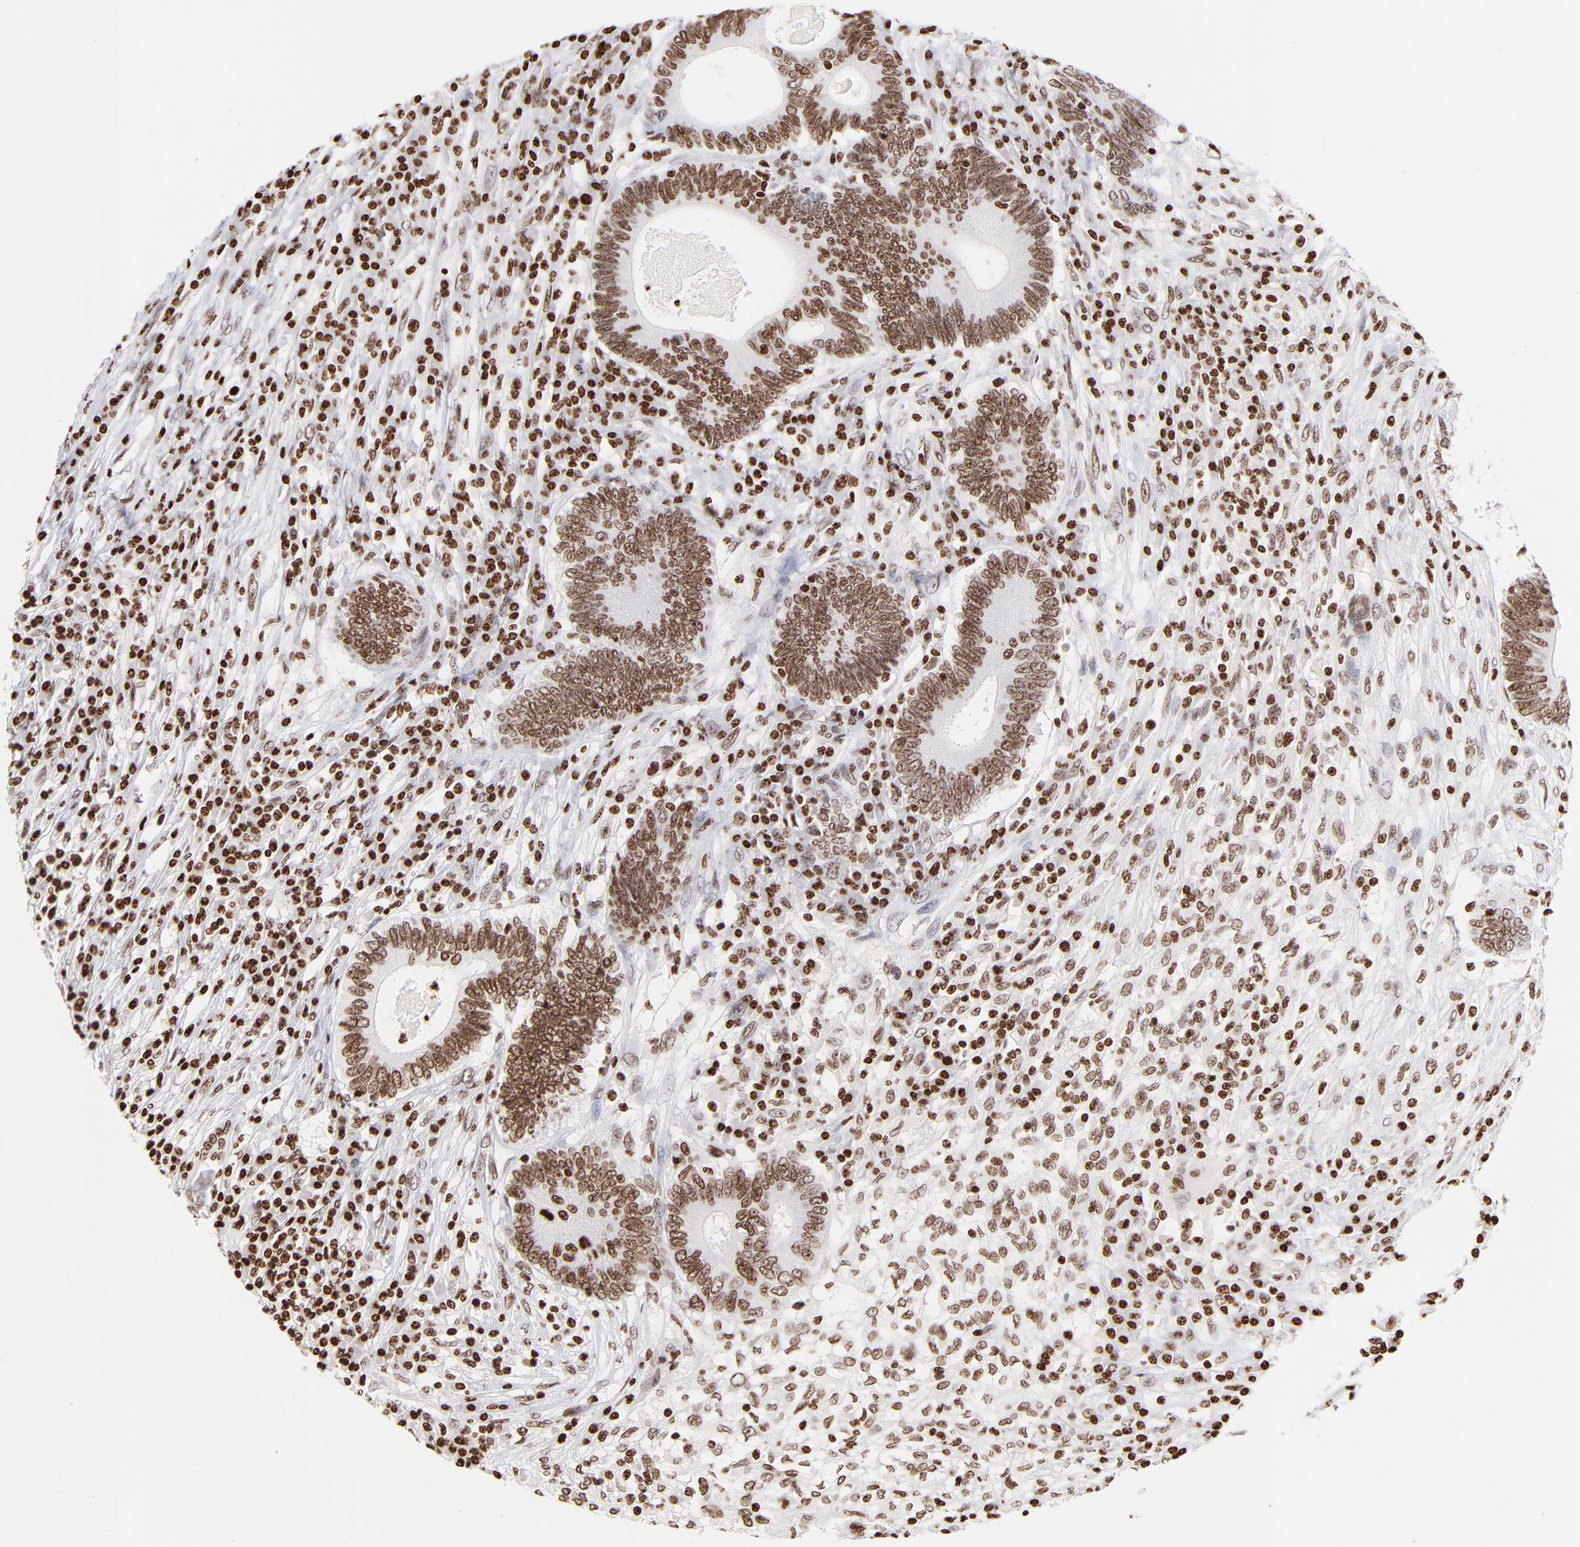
{"staining": {"intensity": "moderate", "quantity": ">75%", "location": "nuclear"}, "tissue": "colorectal cancer", "cell_type": "Tumor cells", "image_type": "cancer", "snomed": [{"axis": "morphology", "description": "Adenocarcinoma, NOS"}, {"axis": "topography", "description": "Colon"}], "caption": "Adenocarcinoma (colorectal) was stained to show a protein in brown. There is medium levels of moderate nuclear staining in approximately >75% of tumor cells.", "gene": "RTL4", "patient": {"sex": "female", "age": 78}}